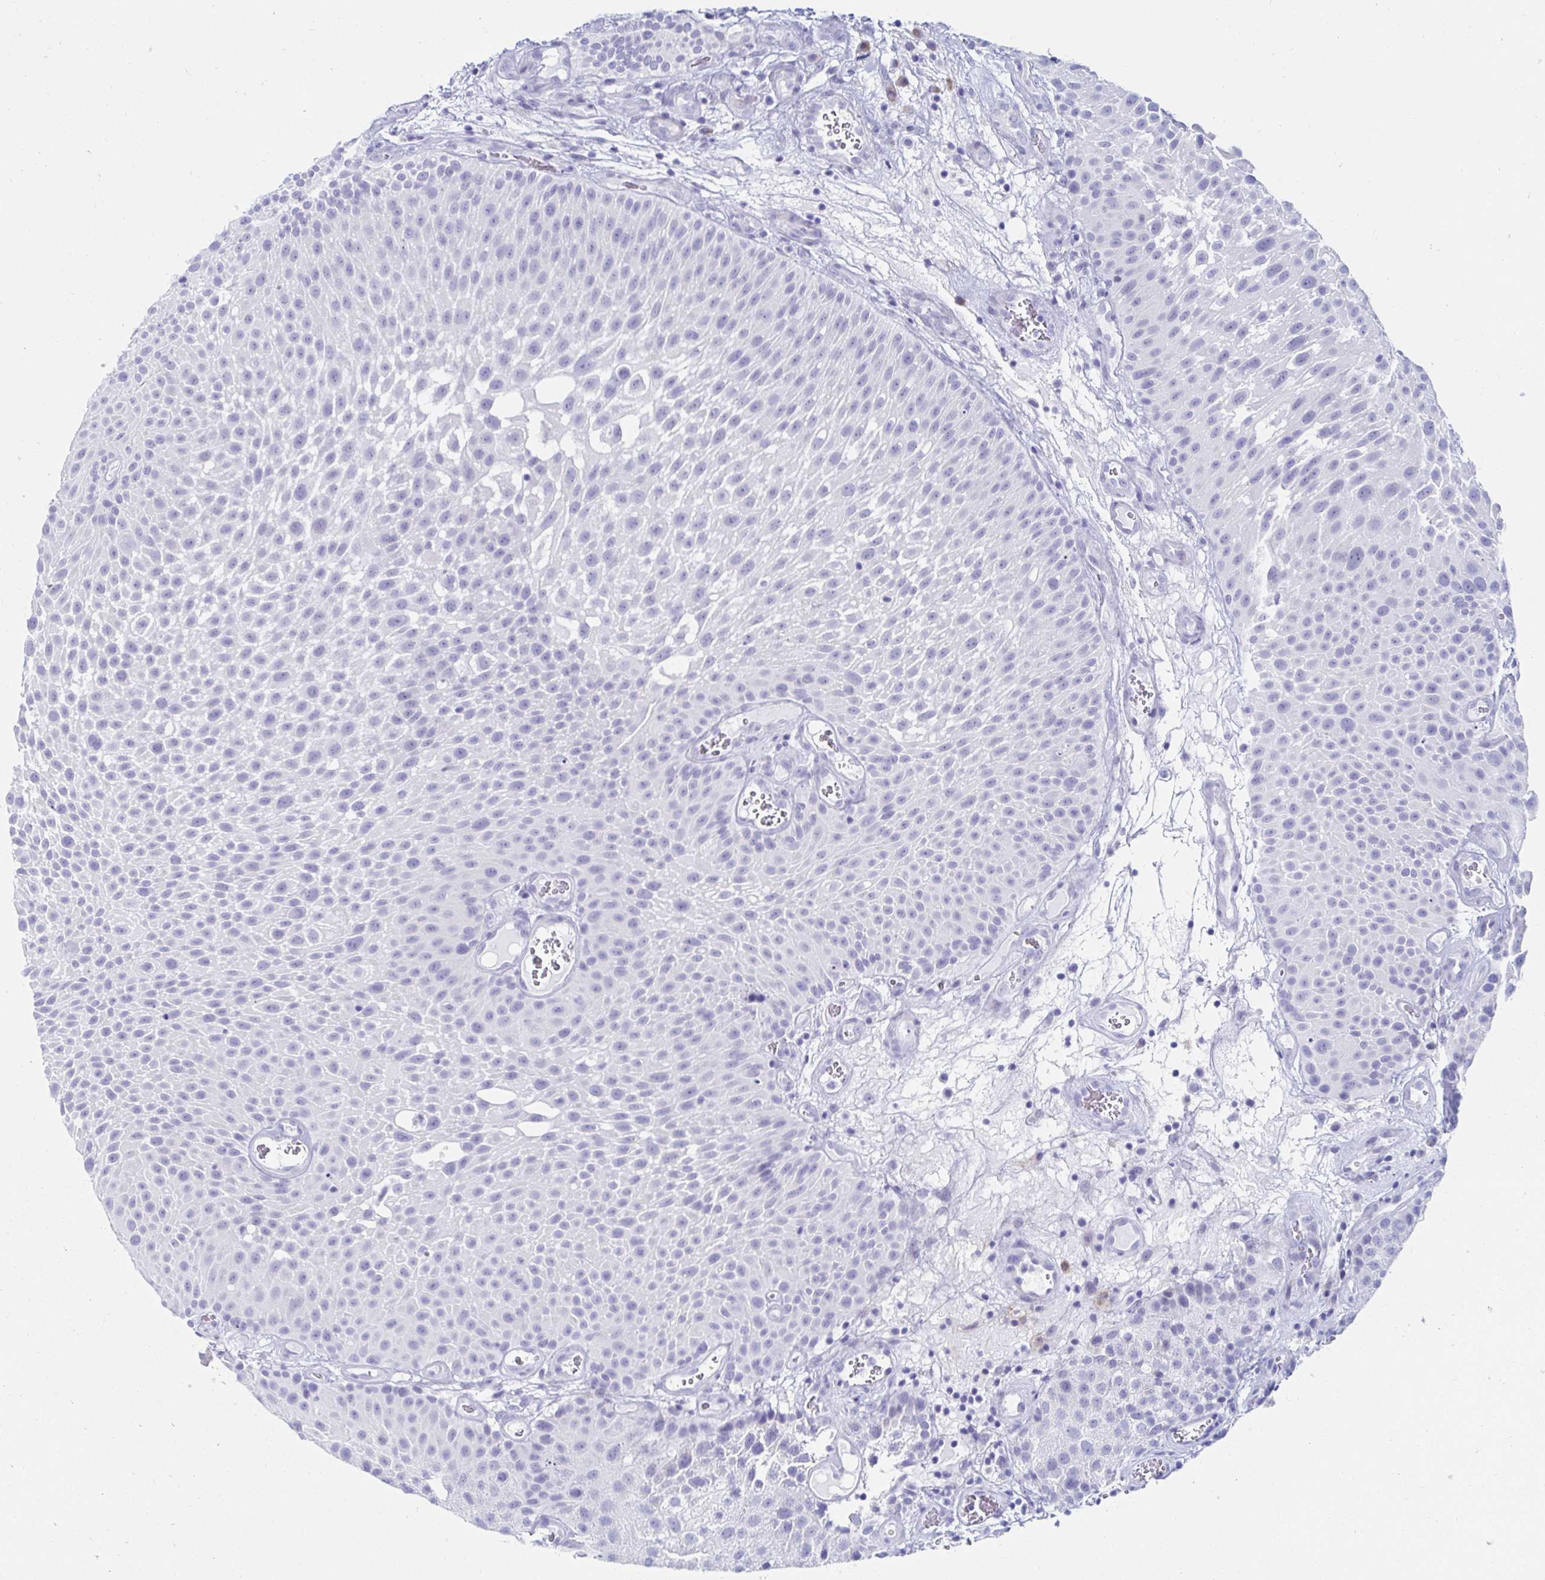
{"staining": {"intensity": "negative", "quantity": "none", "location": "none"}, "tissue": "urothelial cancer", "cell_type": "Tumor cells", "image_type": "cancer", "snomed": [{"axis": "morphology", "description": "Urothelial carcinoma, Low grade"}, {"axis": "topography", "description": "Urinary bladder"}], "caption": "This is a image of immunohistochemistry staining of urothelial carcinoma (low-grade), which shows no positivity in tumor cells.", "gene": "C4orf17", "patient": {"sex": "male", "age": 72}}